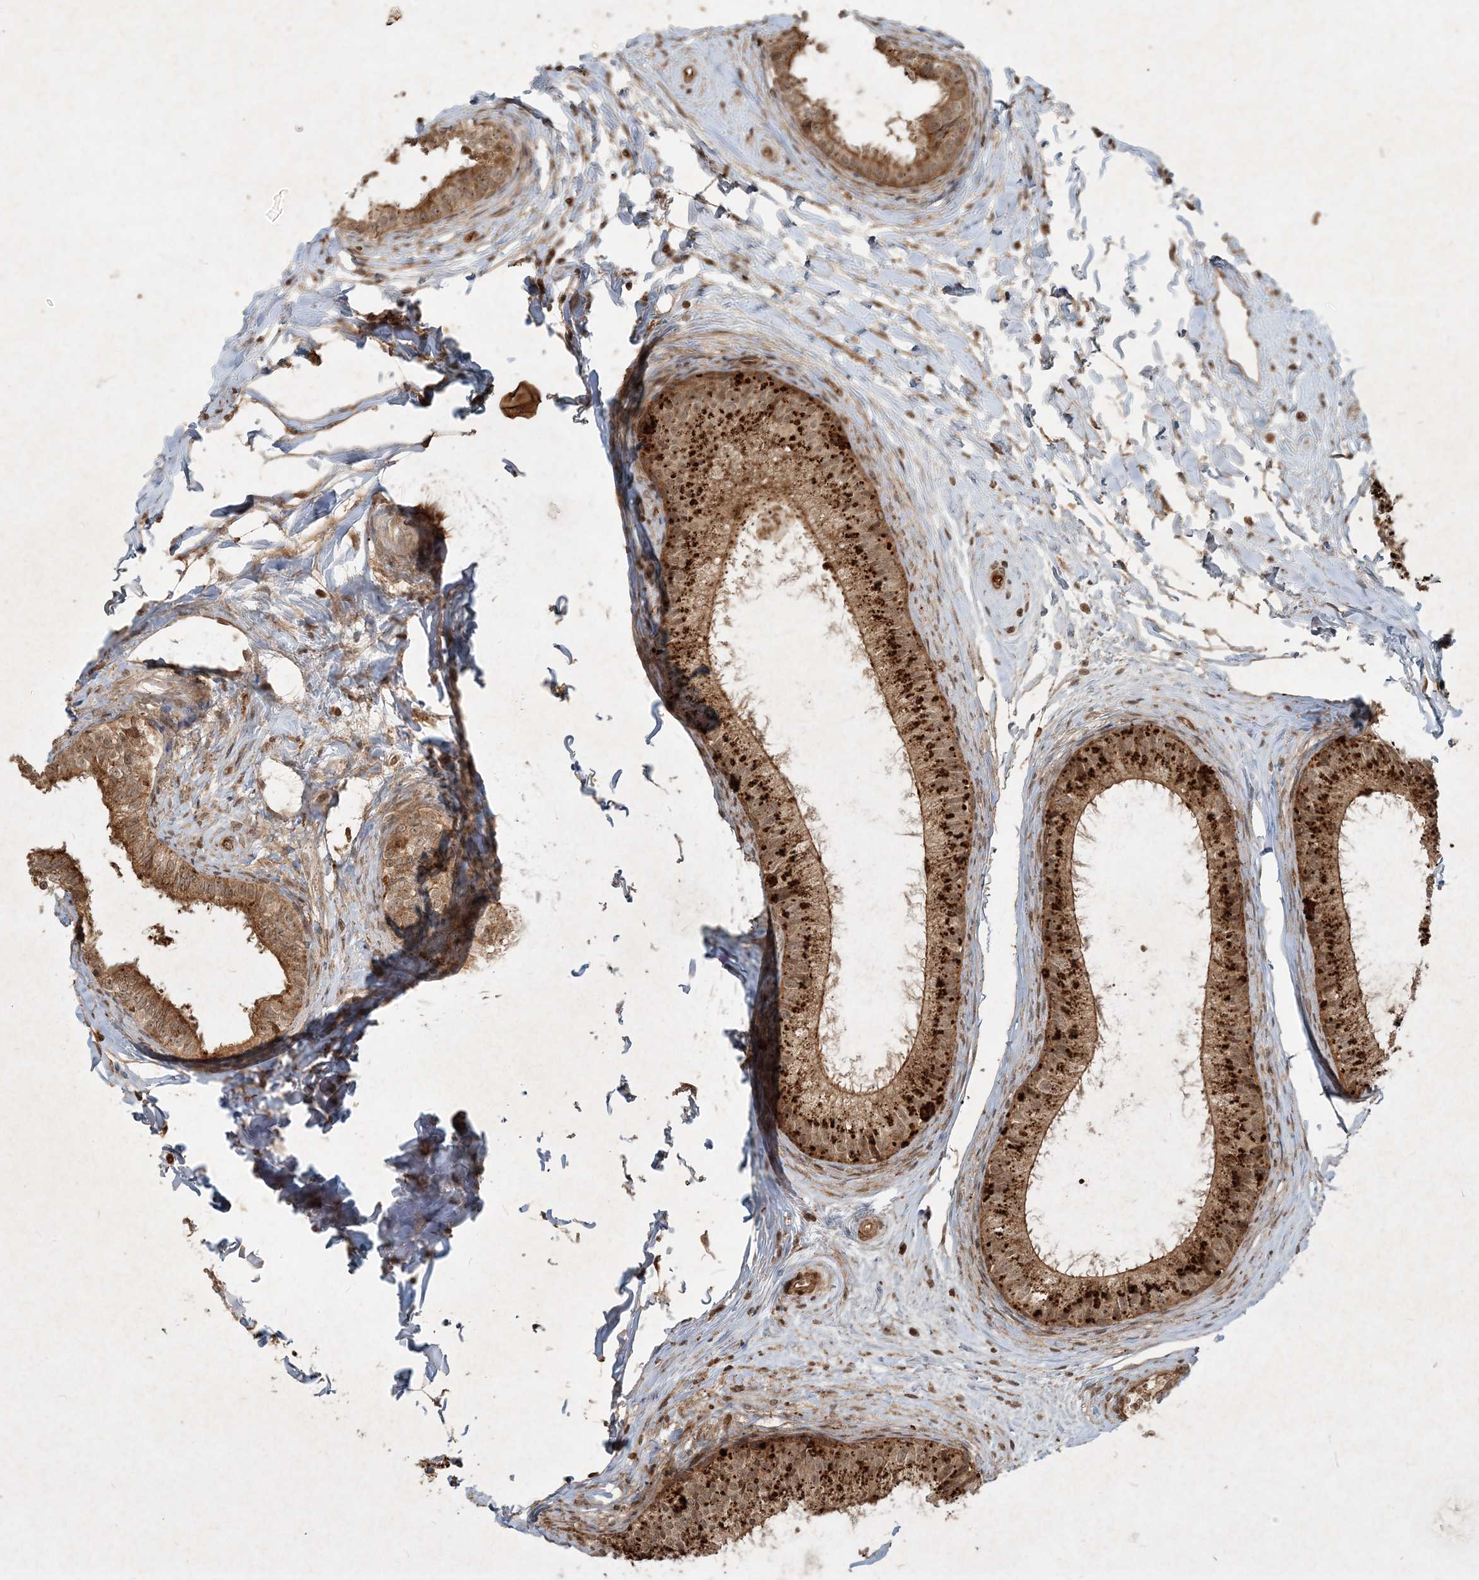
{"staining": {"intensity": "strong", "quantity": ">75%", "location": "cytoplasmic/membranous"}, "tissue": "epididymis", "cell_type": "Glandular cells", "image_type": "normal", "snomed": [{"axis": "morphology", "description": "Normal tissue, NOS"}, {"axis": "topography", "description": "Epididymis"}], "caption": "Immunohistochemical staining of normal epididymis reveals >75% levels of strong cytoplasmic/membranous protein positivity in about >75% of glandular cells. (Stains: DAB (3,3'-diaminobenzidine) in brown, nuclei in blue, Microscopy: brightfield microscopy at high magnification).", "gene": "NARS1", "patient": {"sex": "male", "age": 34}}